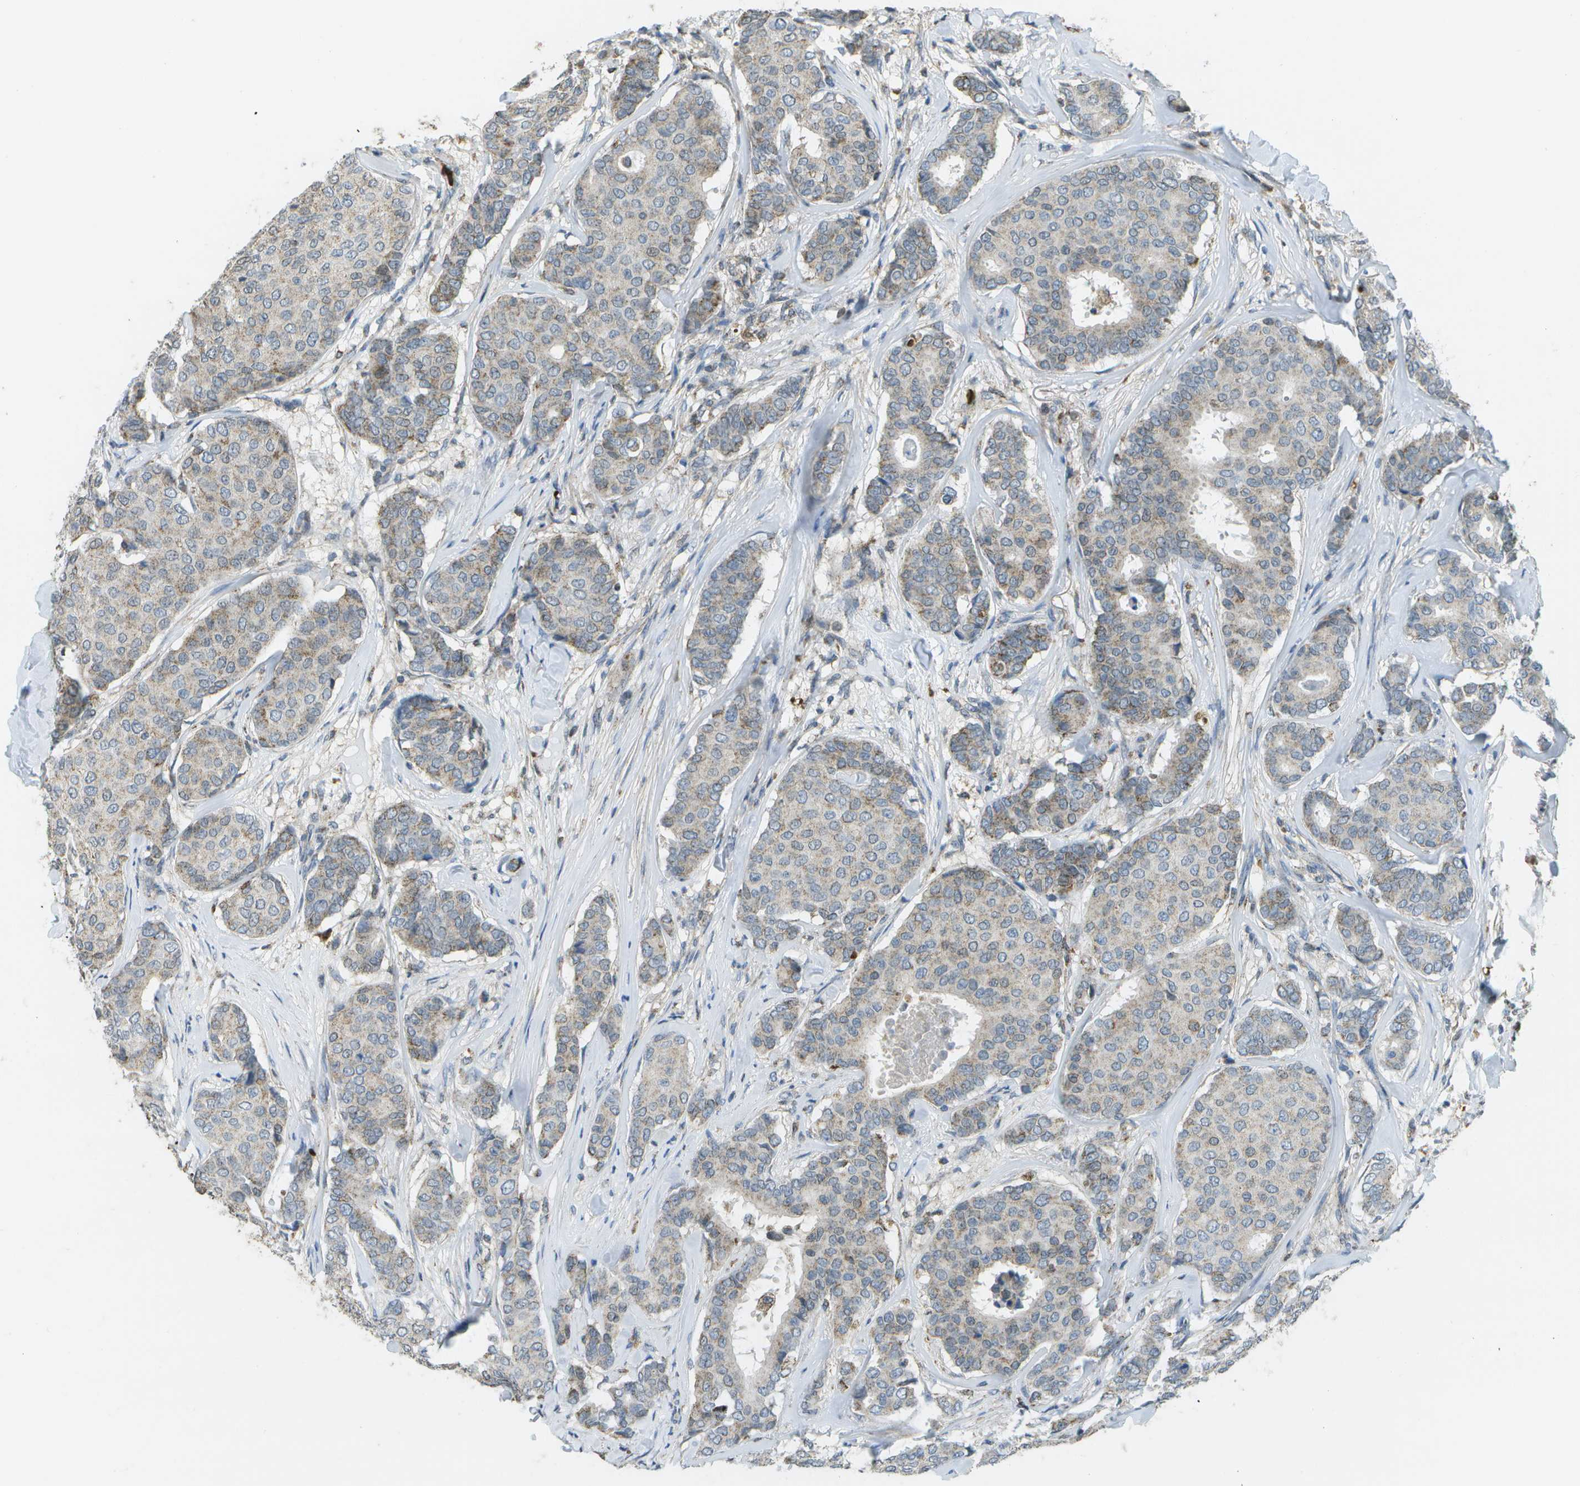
{"staining": {"intensity": "negative", "quantity": "none", "location": "none"}, "tissue": "breast cancer", "cell_type": "Tumor cells", "image_type": "cancer", "snomed": [{"axis": "morphology", "description": "Duct carcinoma"}, {"axis": "topography", "description": "Breast"}], "caption": "Breast cancer was stained to show a protein in brown. There is no significant positivity in tumor cells.", "gene": "CACHD1", "patient": {"sex": "female", "age": 75}}